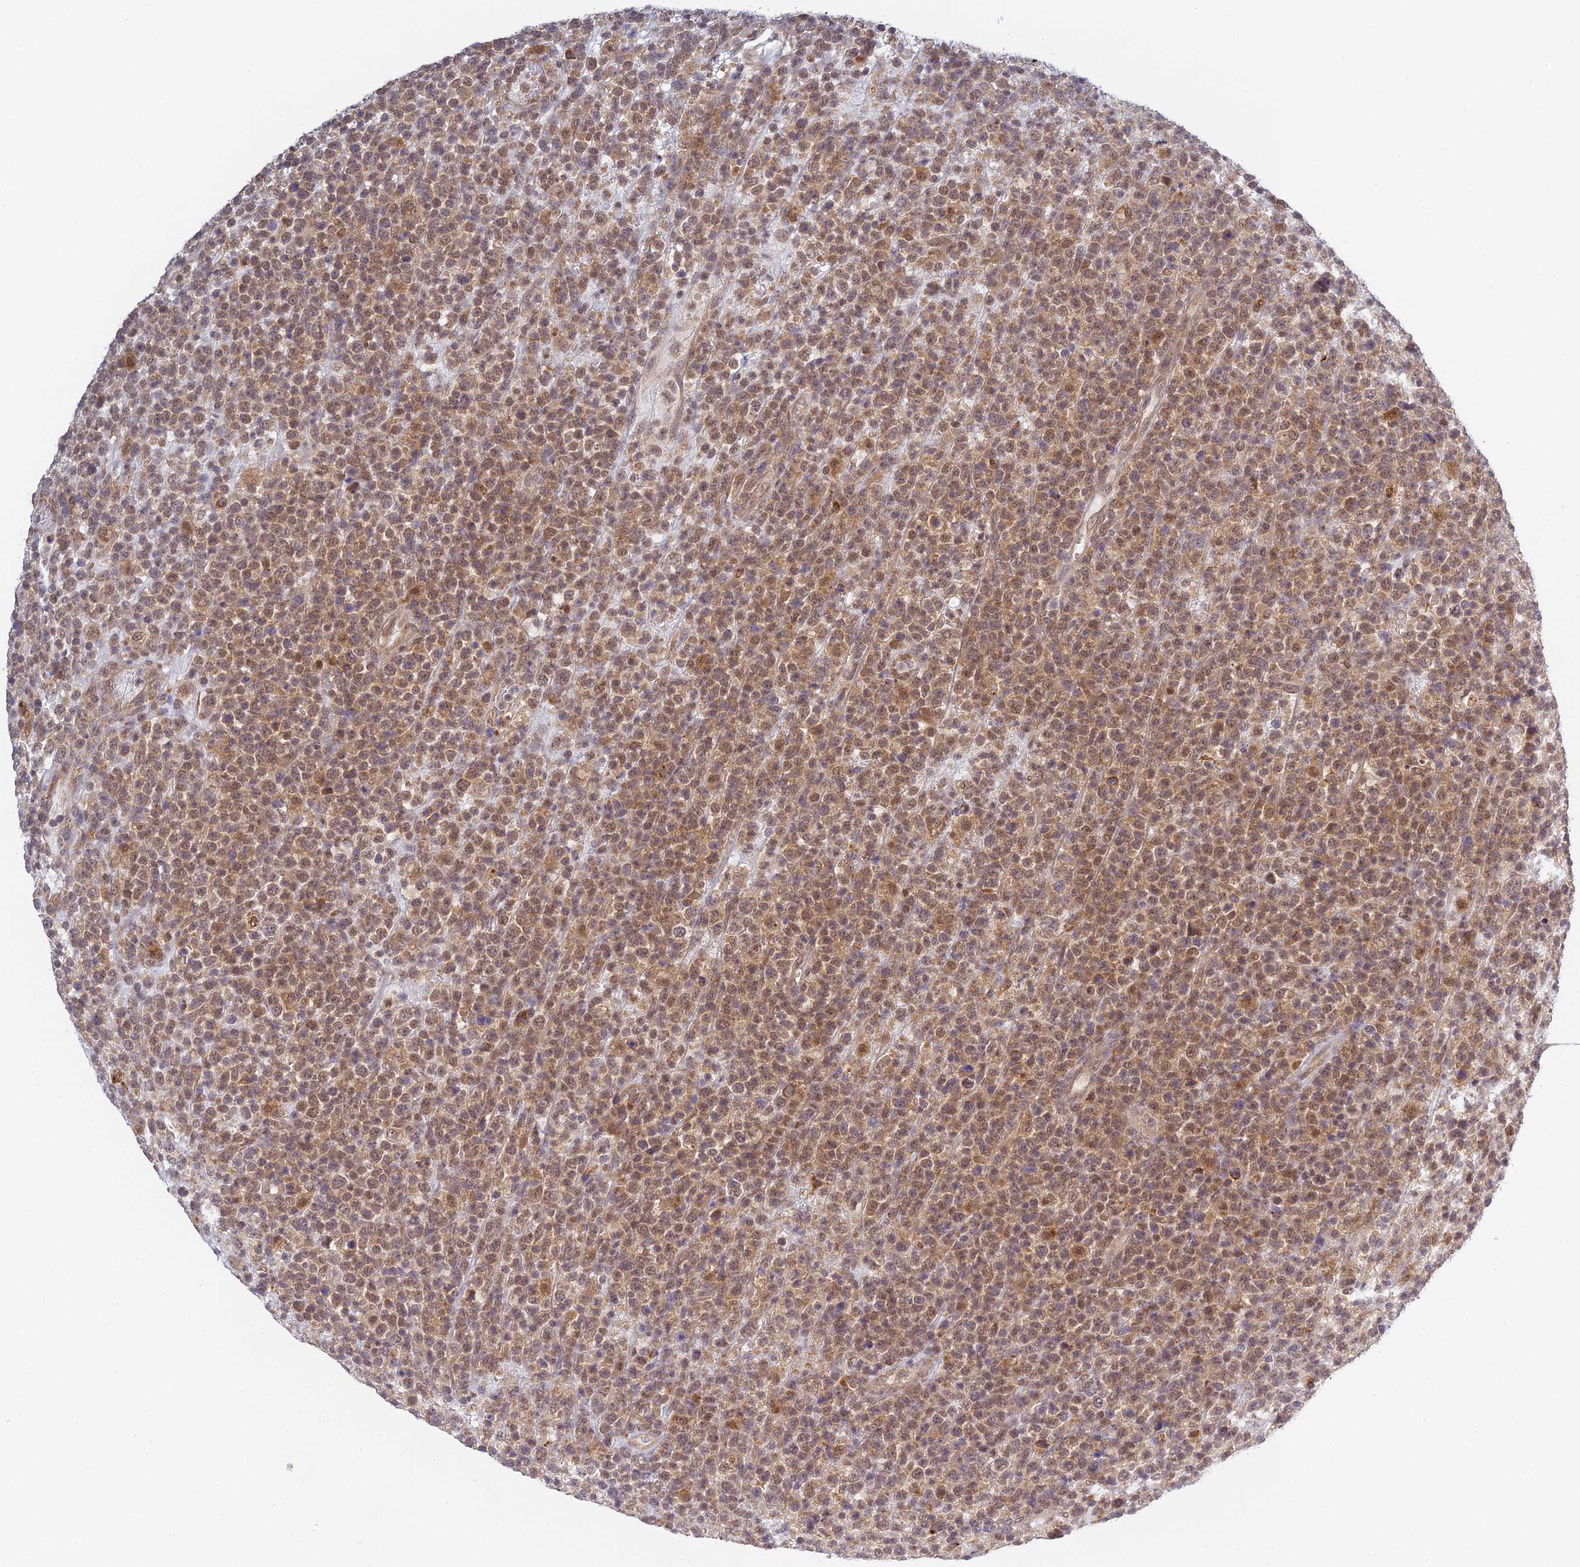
{"staining": {"intensity": "moderate", "quantity": ">75%", "location": "cytoplasmic/membranous,nuclear"}, "tissue": "lymphoma", "cell_type": "Tumor cells", "image_type": "cancer", "snomed": [{"axis": "morphology", "description": "Malignant lymphoma, non-Hodgkin's type, High grade"}, {"axis": "topography", "description": "Colon"}], "caption": "This photomicrograph demonstrates high-grade malignant lymphoma, non-Hodgkin's type stained with IHC to label a protein in brown. The cytoplasmic/membranous and nuclear of tumor cells show moderate positivity for the protein. Nuclei are counter-stained blue.", "gene": "SKIC8", "patient": {"sex": "female", "age": 53}}